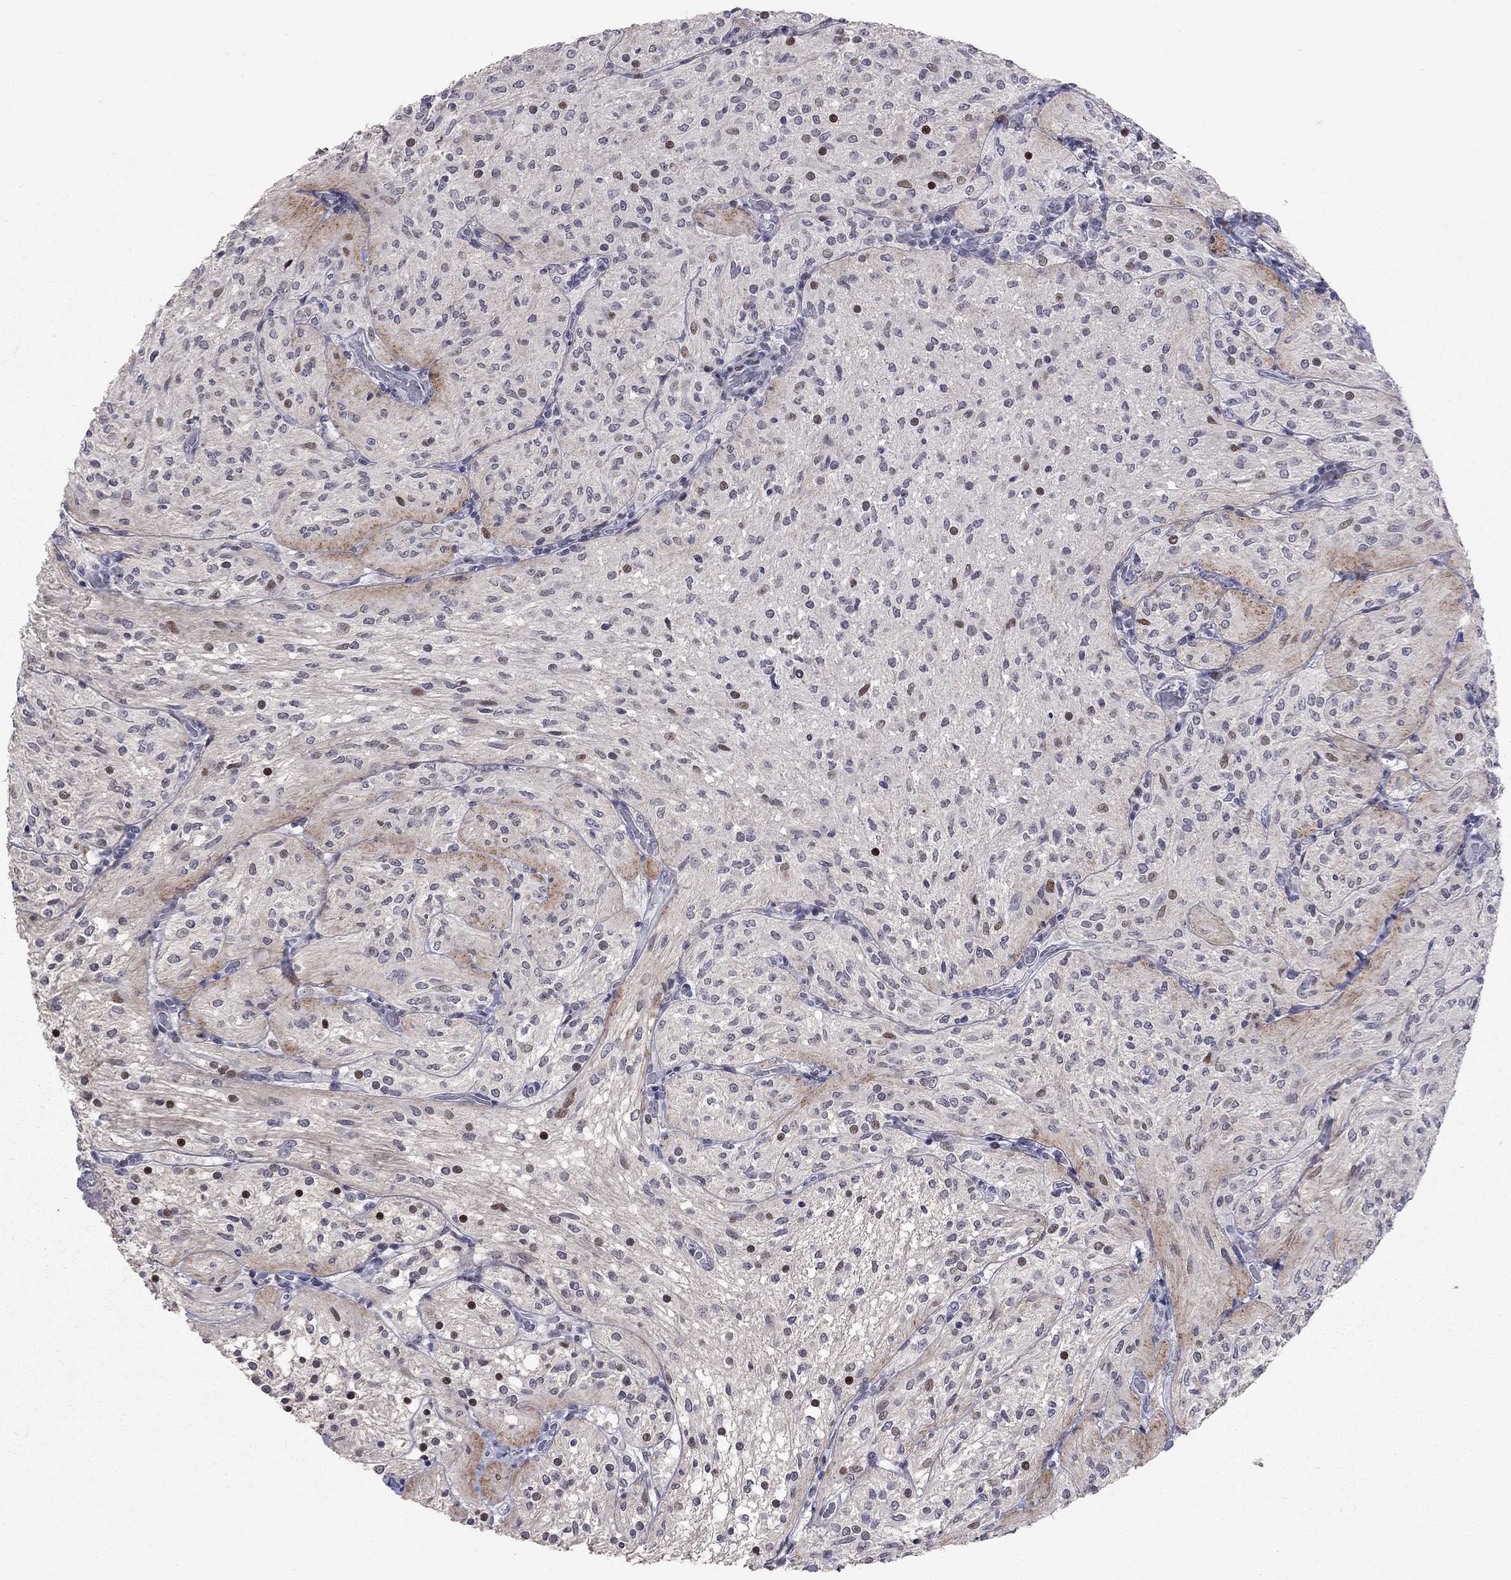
{"staining": {"intensity": "negative", "quantity": "none", "location": "none"}, "tissue": "glioma", "cell_type": "Tumor cells", "image_type": "cancer", "snomed": [{"axis": "morphology", "description": "Glioma, malignant, Low grade"}, {"axis": "topography", "description": "Brain"}], "caption": "Glioma stained for a protein using immunohistochemistry reveals no expression tumor cells.", "gene": "ZNF154", "patient": {"sex": "male", "age": 3}}